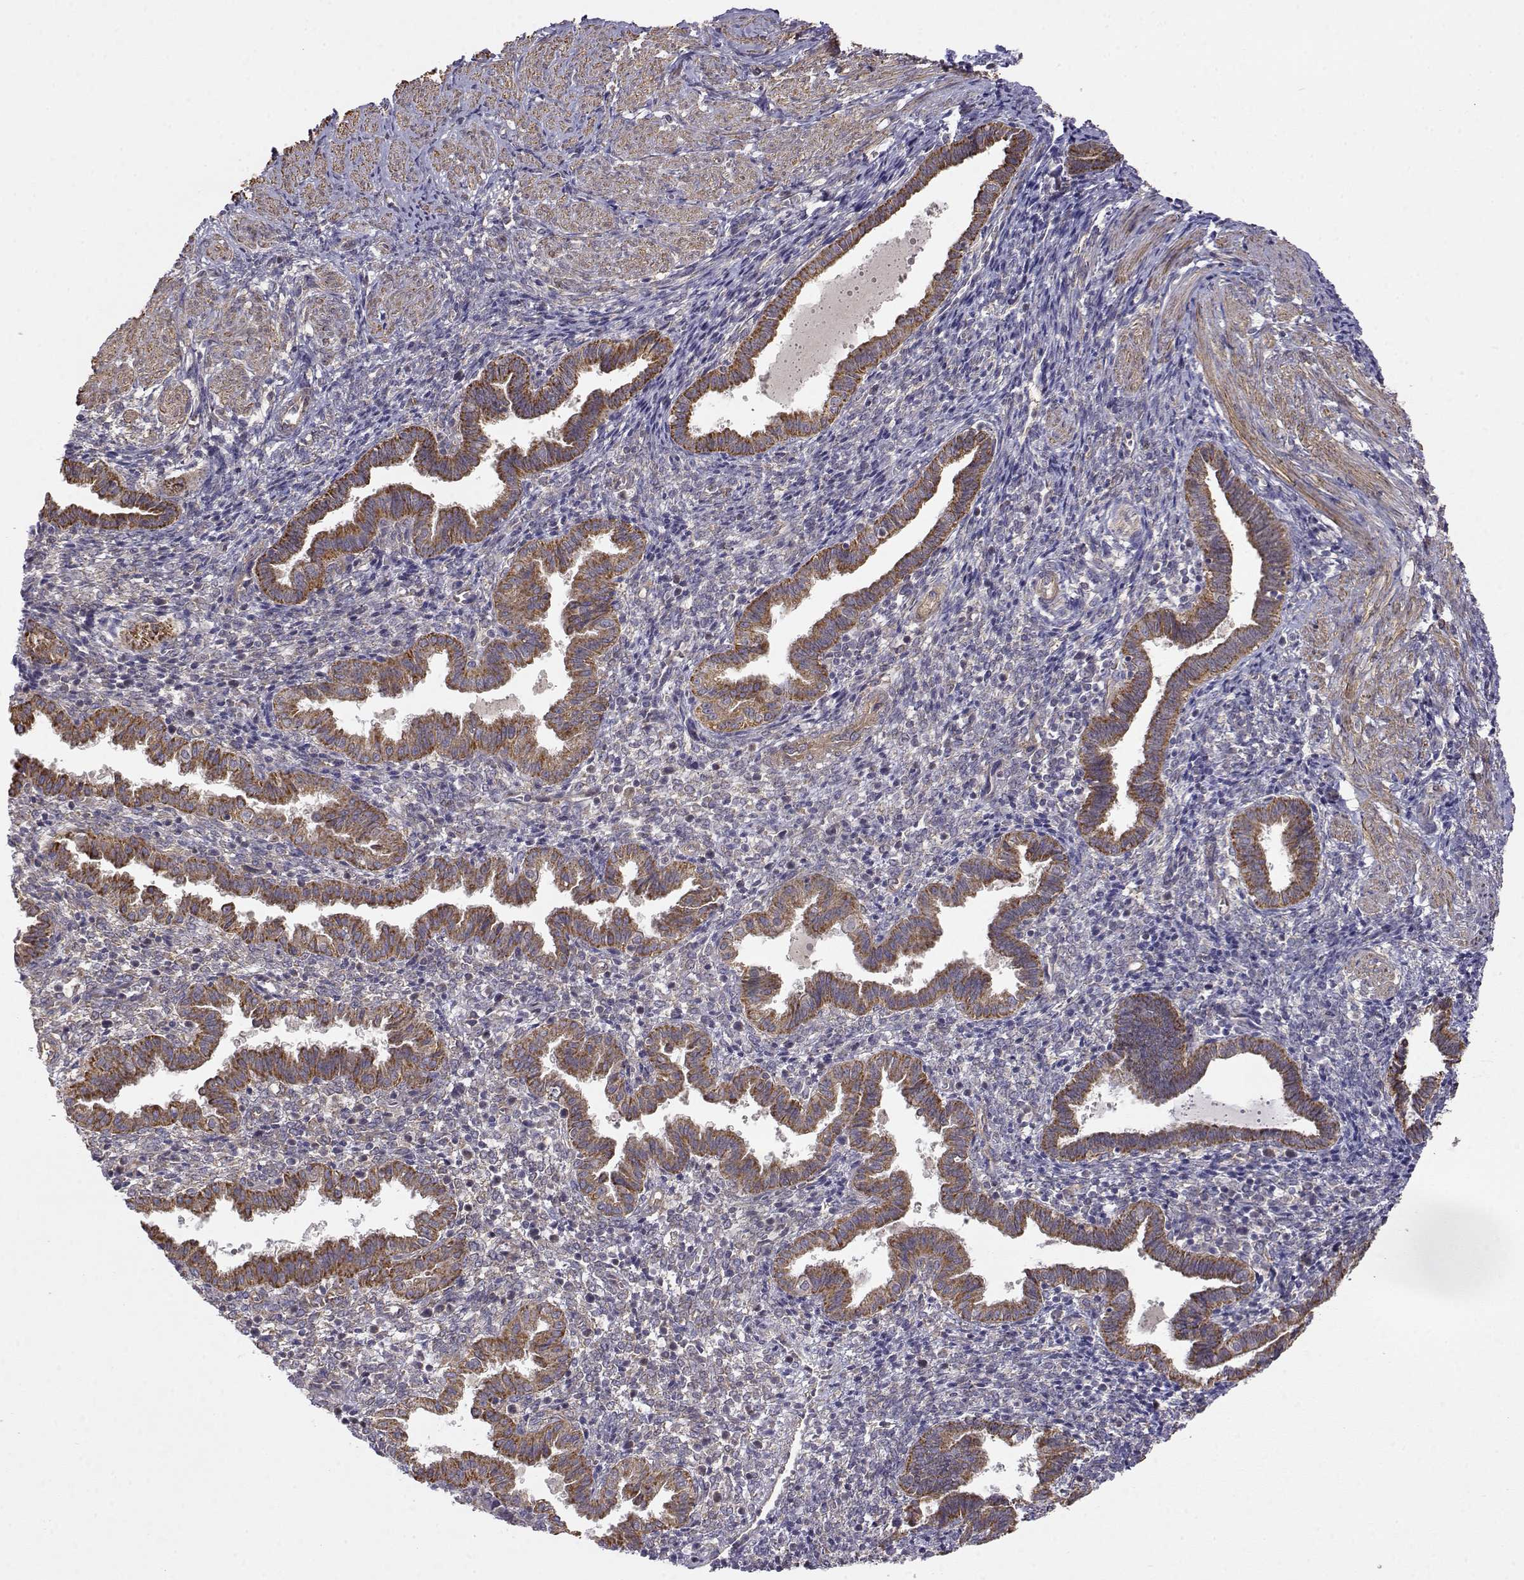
{"staining": {"intensity": "weak", "quantity": "25%-75%", "location": "cytoplasmic/membranous"}, "tissue": "endometrium", "cell_type": "Cells in endometrial stroma", "image_type": "normal", "snomed": [{"axis": "morphology", "description": "Normal tissue, NOS"}, {"axis": "topography", "description": "Endometrium"}], "caption": "A brown stain labels weak cytoplasmic/membranous expression of a protein in cells in endometrial stroma of normal human endometrium.", "gene": "PAIP1", "patient": {"sex": "female", "age": 37}}